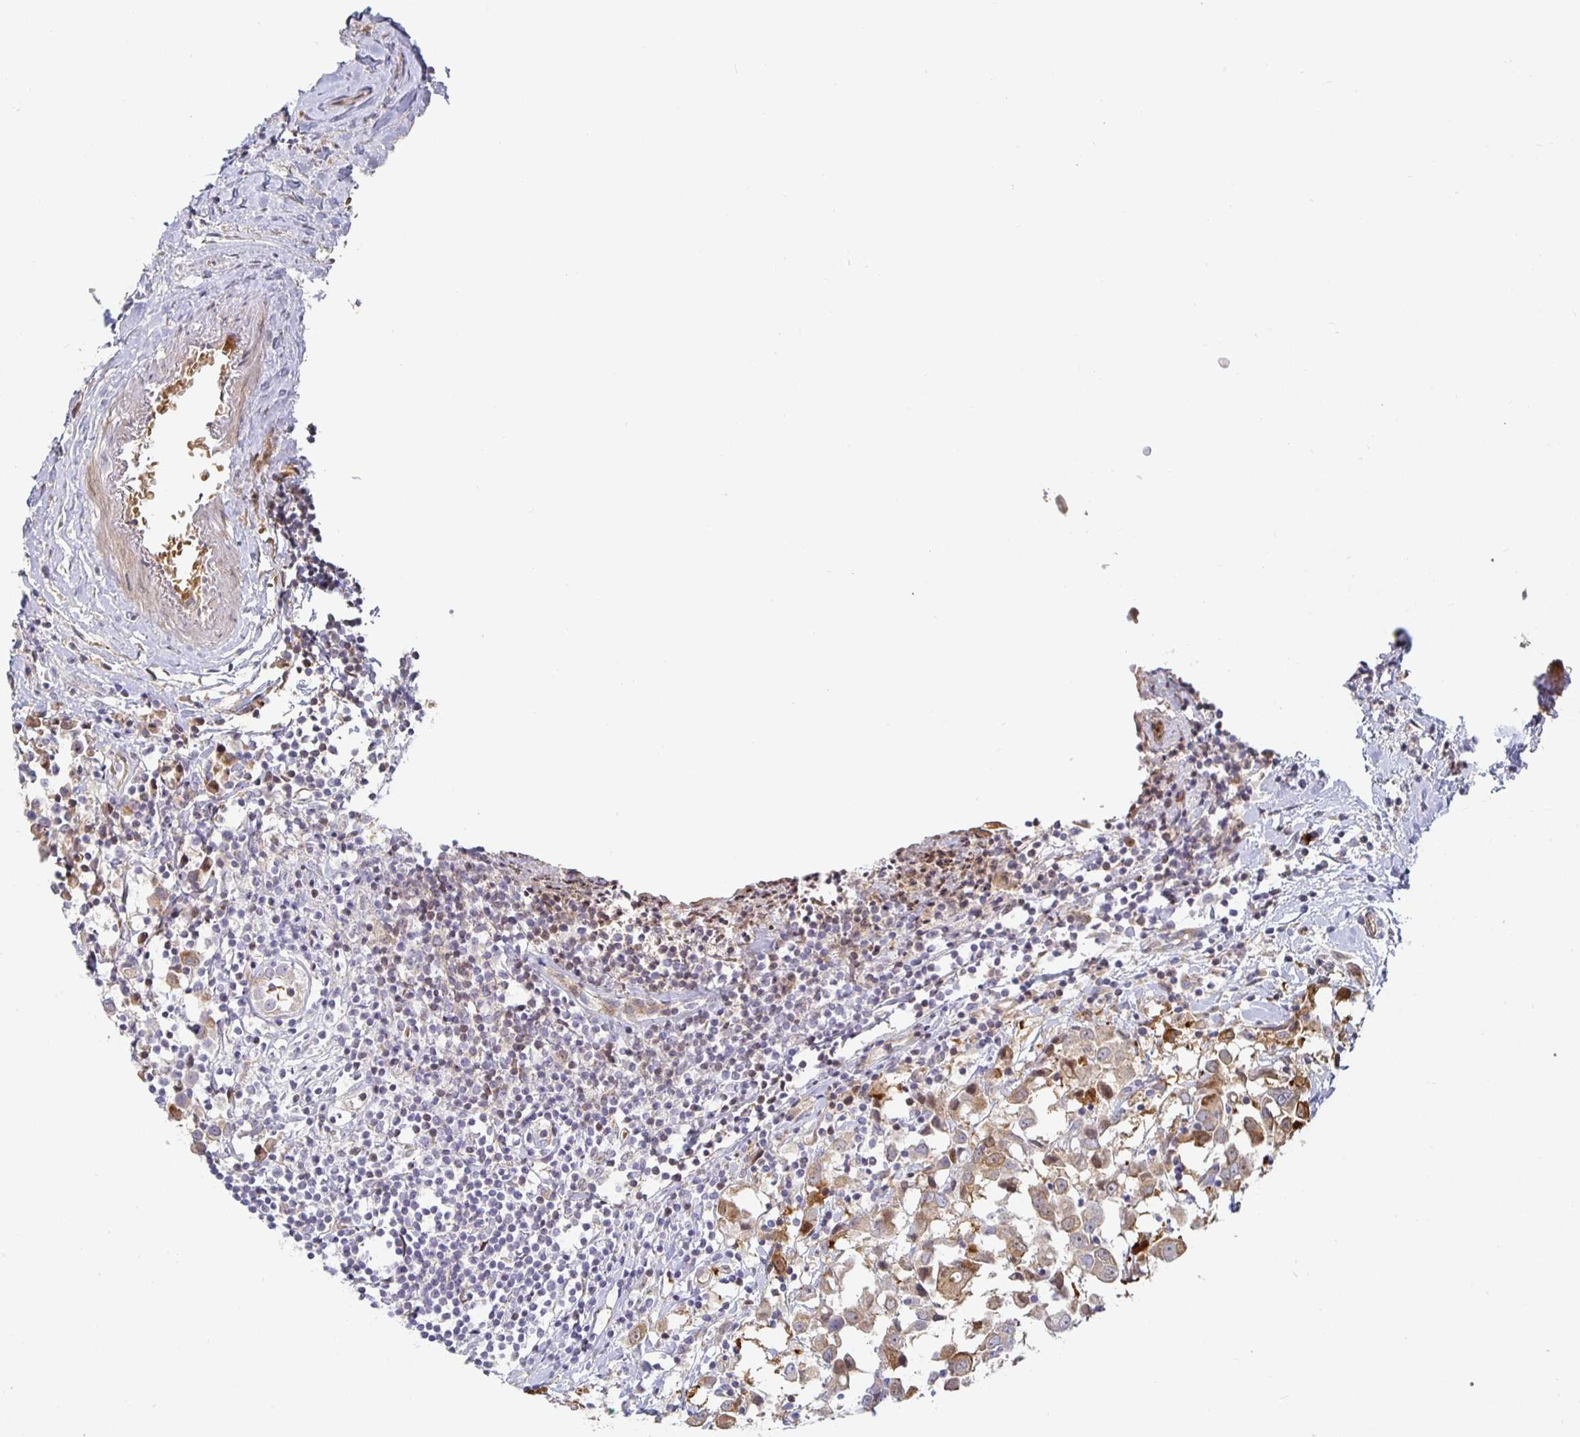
{"staining": {"intensity": "moderate", "quantity": "25%-75%", "location": "cytoplasmic/membranous"}, "tissue": "breast cancer", "cell_type": "Tumor cells", "image_type": "cancer", "snomed": [{"axis": "morphology", "description": "Duct carcinoma"}, {"axis": "topography", "description": "Breast"}], "caption": "A high-resolution image shows immunohistochemistry staining of breast infiltrating ductal carcinoma, which reveals moderate cytoplasmic/membranous staining in approximately 25%-75% of tumor cells. Nuclei are stained in blue.", "gene": "S100G", "patient": {"sex": "female", "age": 61}}